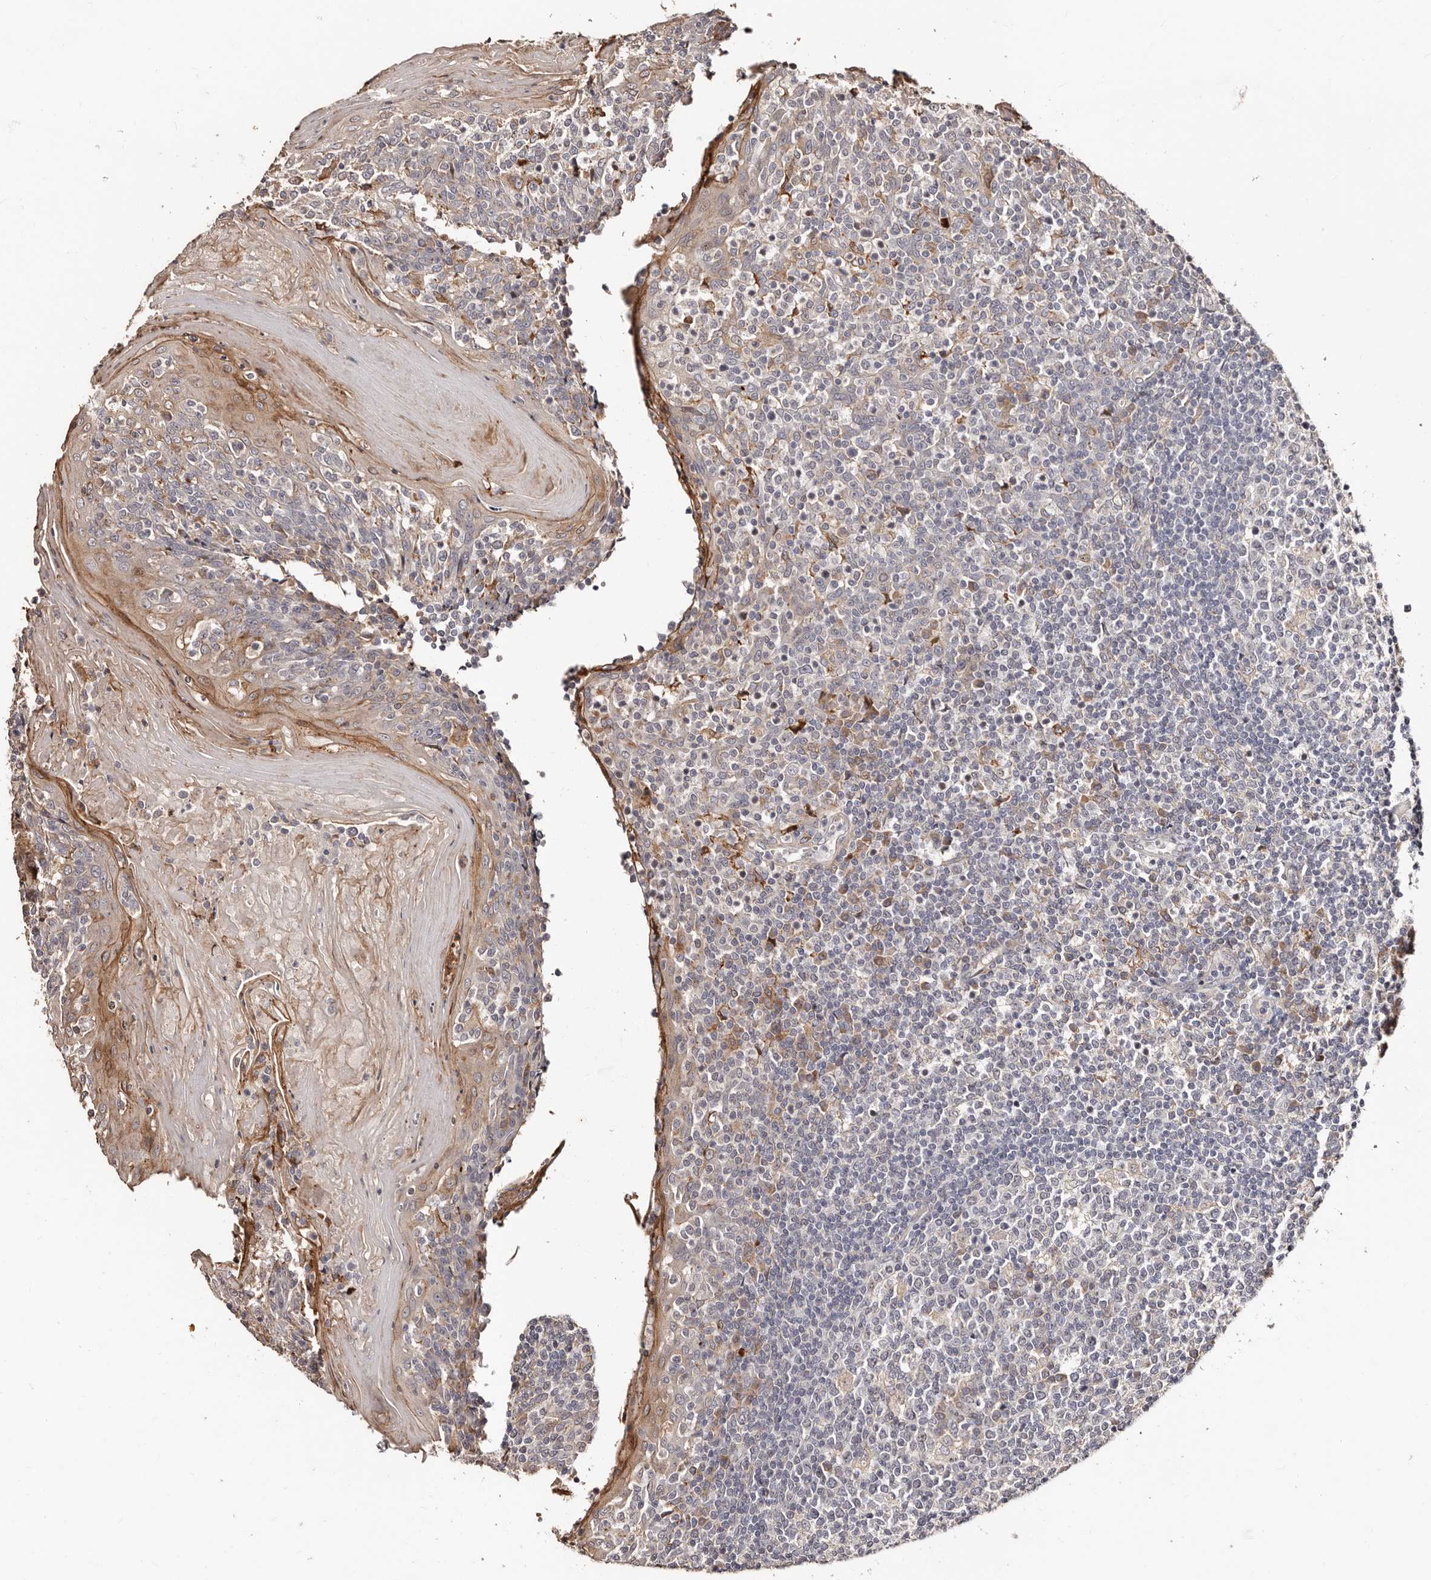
{"staining": {"intensity": "negative", "quantity": "none", "location": "none"}, "tissue": "tonsil", "cell_type": "Germinal center cells", "image_type": "normal", "snomed": [{"axis": "morphology", "description": "Normal tissue, NOS"}, {"axis": "topography", "description": "Tonsil"}], "caption": "Tonsil was stained to show a protein in brown. There is no significant staining in germinal center cells.", "gene": "APOL6", "patient": {"sex": "female", "age": 19}}